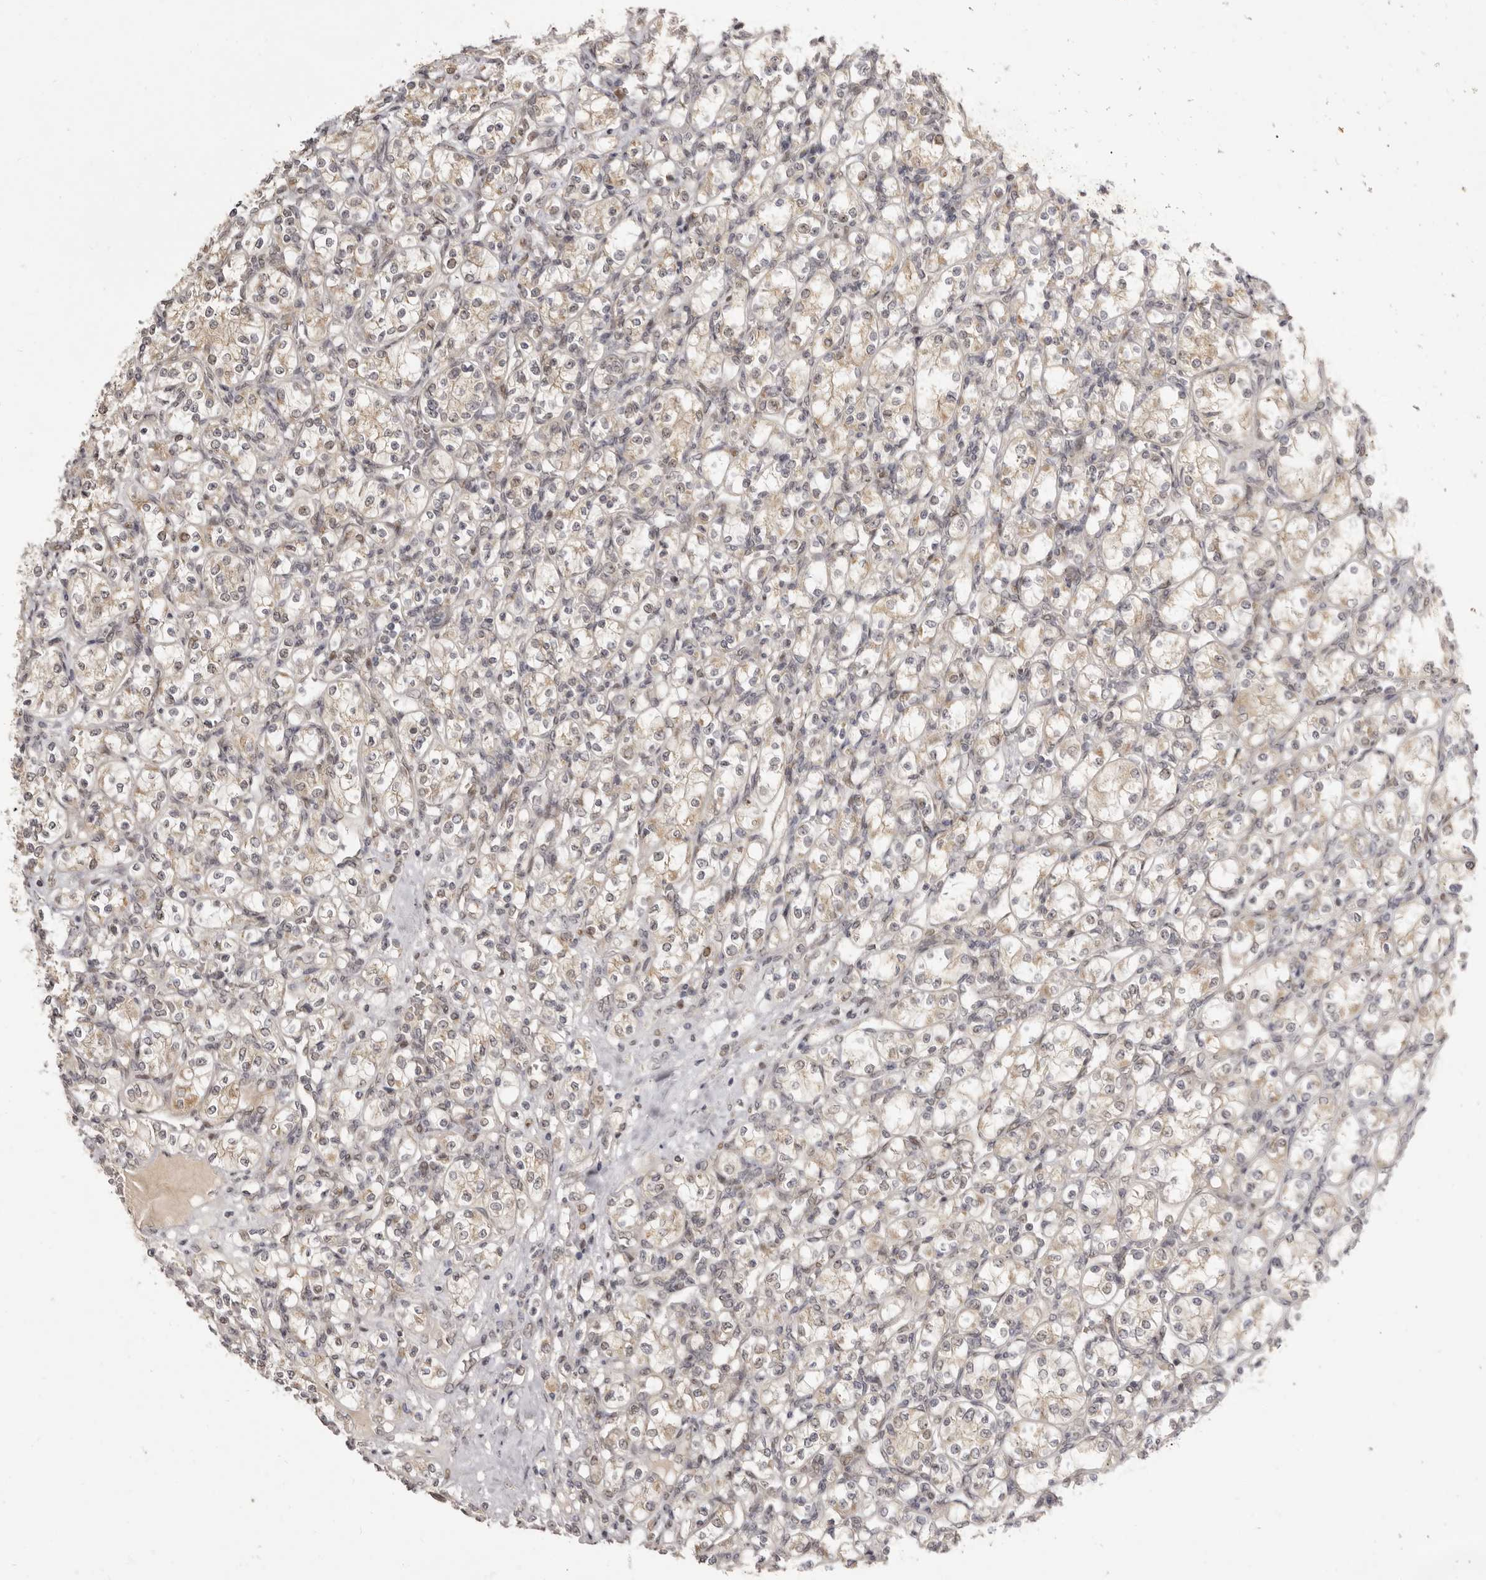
{"staining": {"intensity": "weak", "quantity": "<25%", "location": "cytoplasmic/membranous"}, "tissue": "renal cancer", "cell_type": "Tumor cells", "image_type": "cancer", "snomed": [{"axis": "morphology", "description": "Adenocarcinoma, NOS"}, {"axis": "topography", "description": "Kidney"}], "caption": "Renal cancer stained for a protein using IHC exhibits no staining tumor cells.", "gene": "ZNF326", "patient": {"sex": "male", "age": 77}}